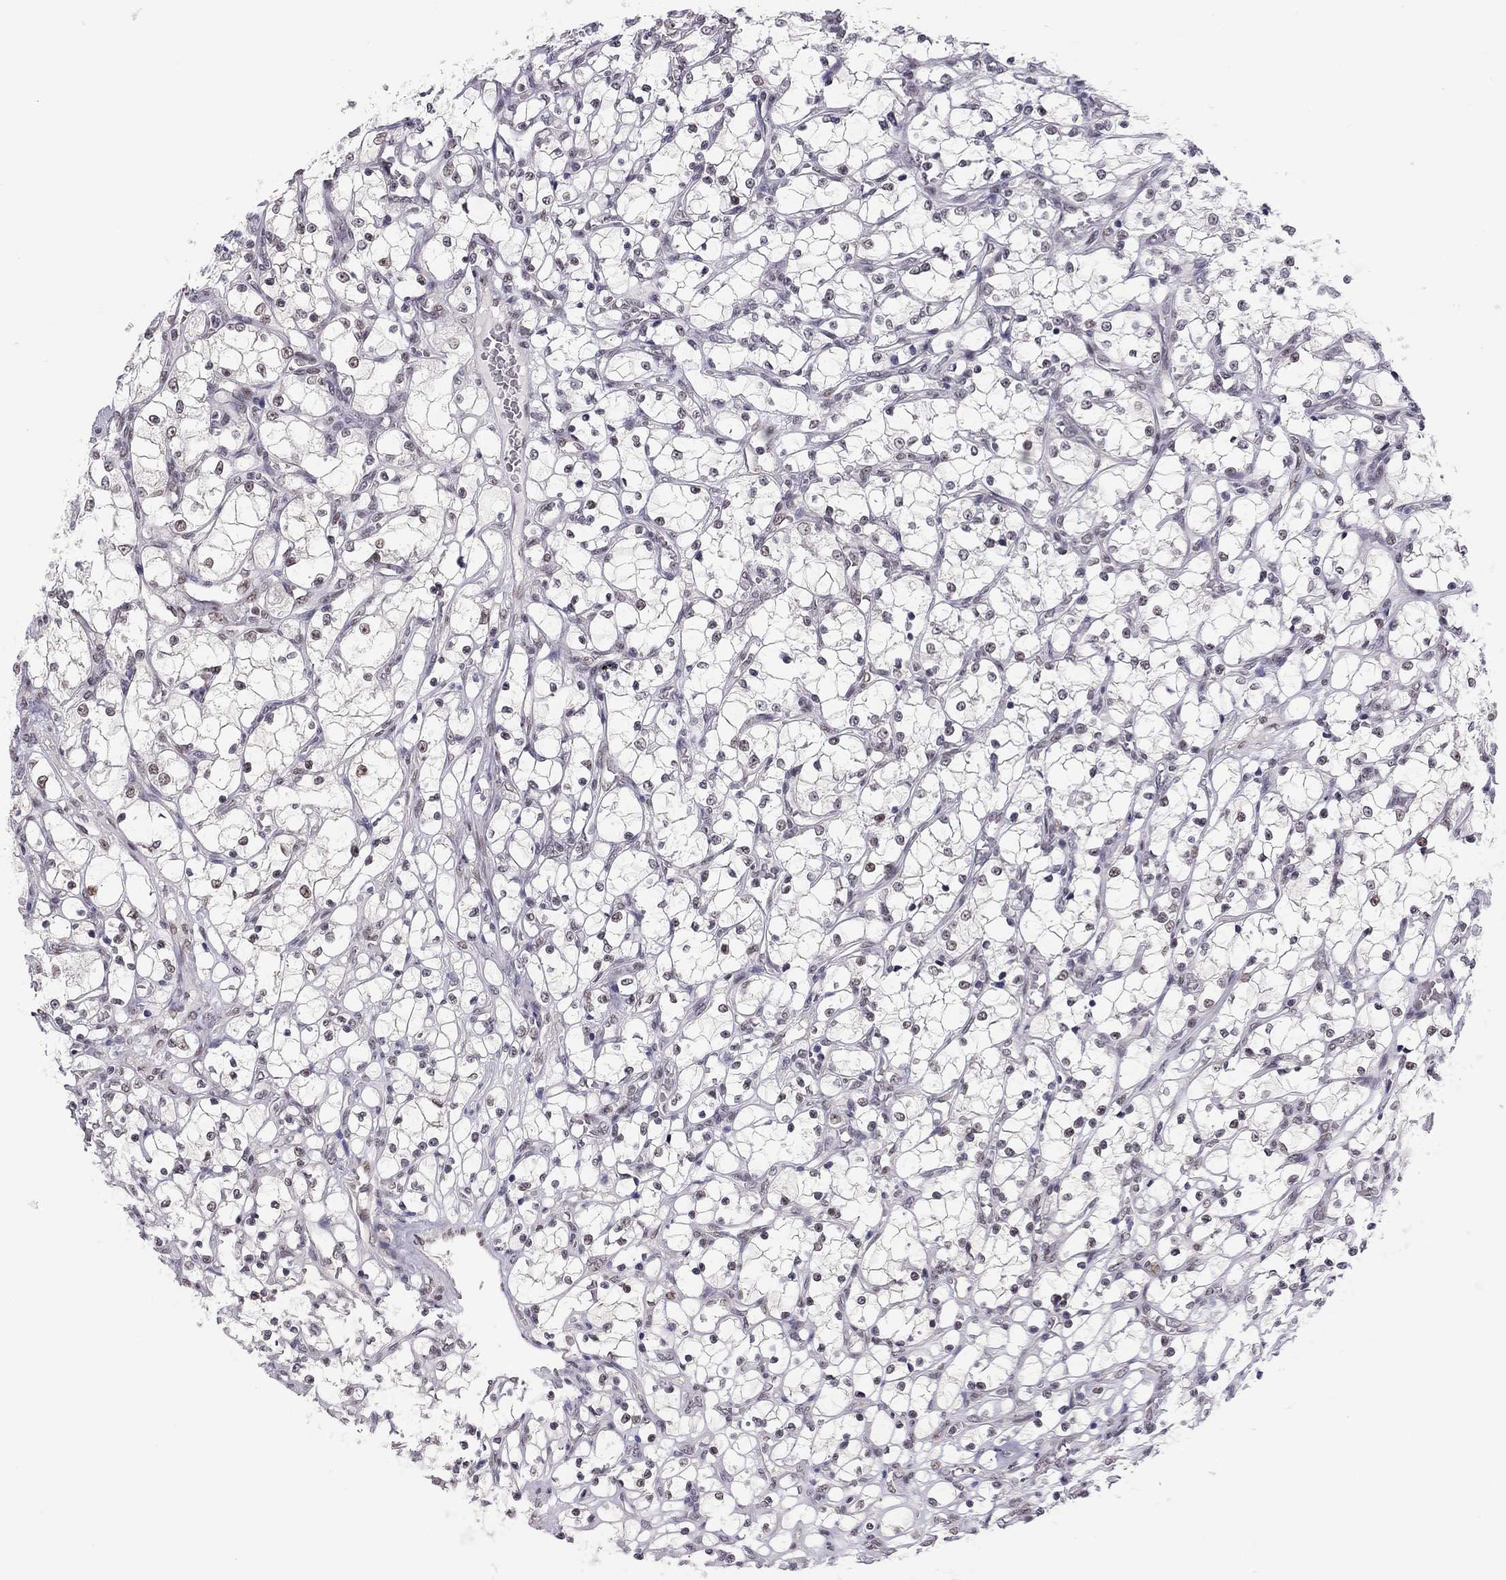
{"staining": {"intensity": "moderate", "quantity": "<25%", "location": "nuclear"}, "tissue": "renal cancer", "cell_type": "Tumor cells", "image_type": "cancer", "snomed": [{"axis": "morphology", "description": "Adenocarcinoma, NOS"}, {"axis": "topography", "description": "Kidney"}], "caption": "Human renal adenocarcinoma stained with a brown dye reveals moderate nuclear positive staining in approximately <25% of tumor cells.", "gene": "DOT1L", "patient": {"sex": "female", "age": 69}}